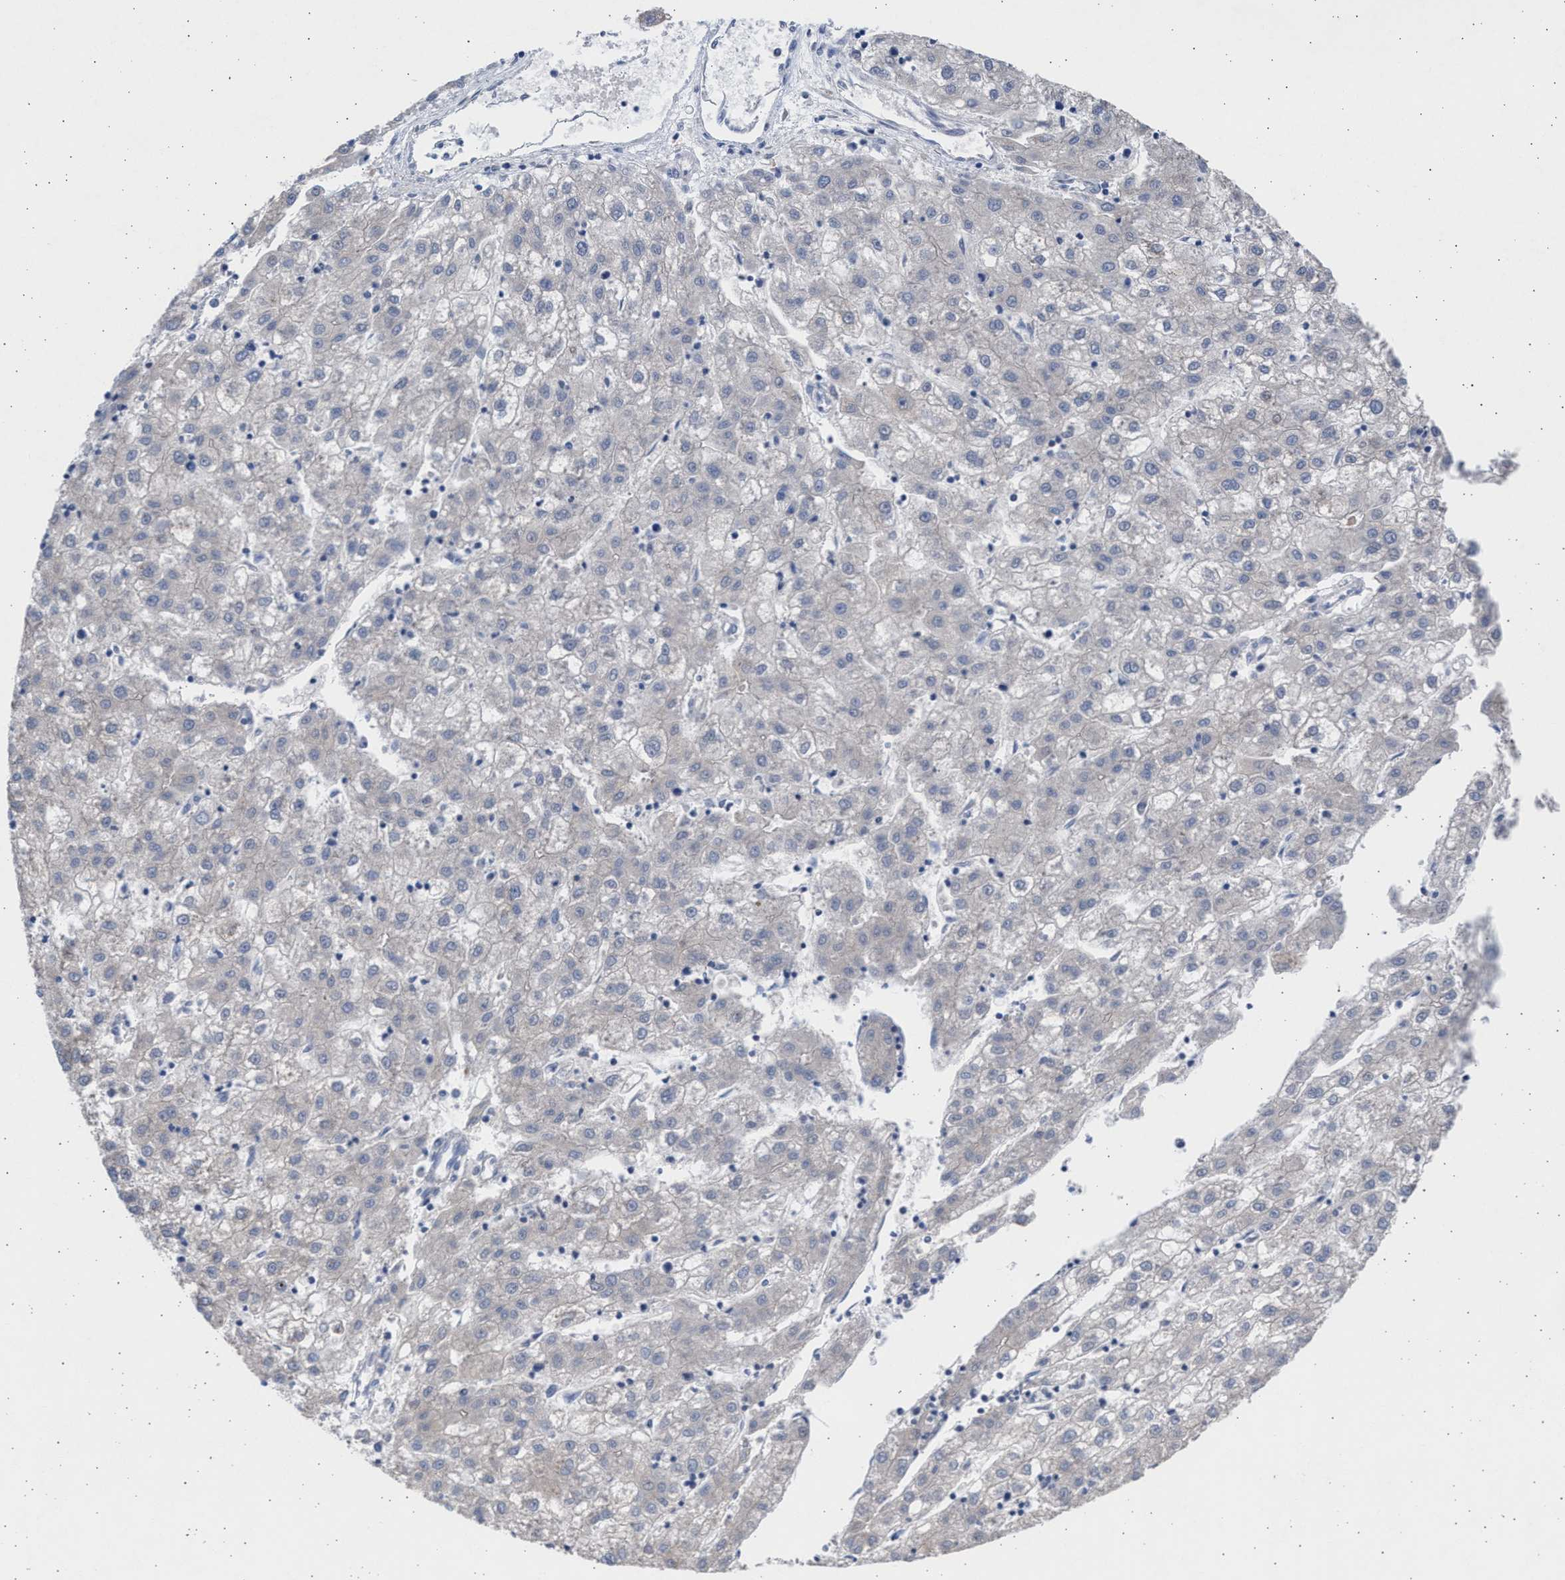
{"staining": {"intensity": "negative", "quantity": "none", "location": "none"}, "tissue": "liver cancer", "cell_type": "Tumor cells", "image_type": "cancer", "snomed": [{"axis": "morphology", "description": "Carcinoma, Hepatocellular, NOS"}, {"axis": "topography", "description": "Liver"}], "caption": "This histopathology image is of liver cancer stained with immunohistochemistry (IHC) to label a protein in brown with the nuclei are counter-stained blue. There is no staining in tumor cells. (DAB (3,3'-diaminobenzidine) immunohistochemistry (IHC) visualized using brightfield microscopy, high magnification).", "gene": "NBR1", "patient": {"sex": "male", "age": 72}}